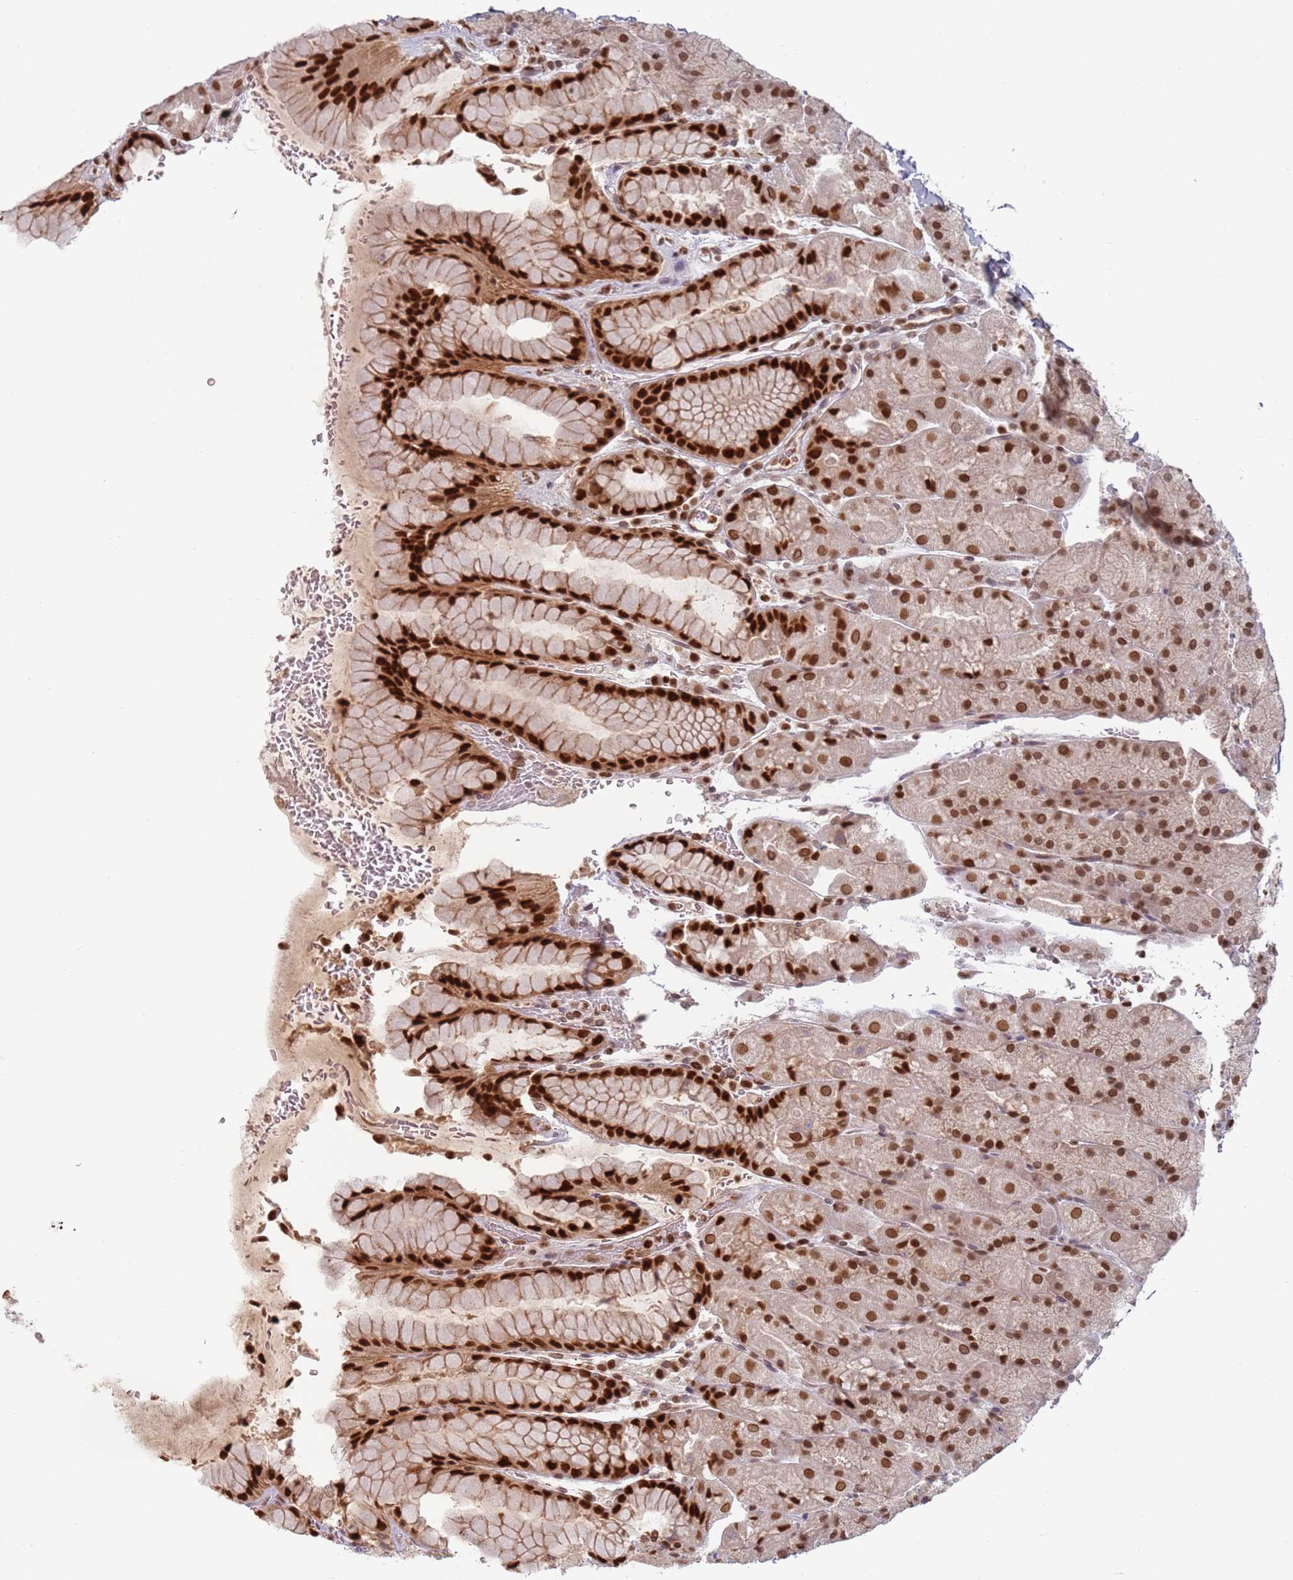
{"staining": {"intensity": "strong", "quantity": ">75%", "location": "nuclear"}, "tissue": "stomach", "cell_type": "Glandular cells", "image_type": "normal", "snomed": [{"axis": "morphology", "description": "Normal tissue, NOS"}, {"axis": "topography", "description": "Stomach, upper"}, {"axis": "topography", "description": "Stomach, lower"}], "caption": "This is a histology image of immunohistochemistry (IHC) staining of unremarkable stomach, which shows strong staining in the nuclear of glandular cells.", "gene": "NUP50", "patient": {"sex": "male", "age": 67}}